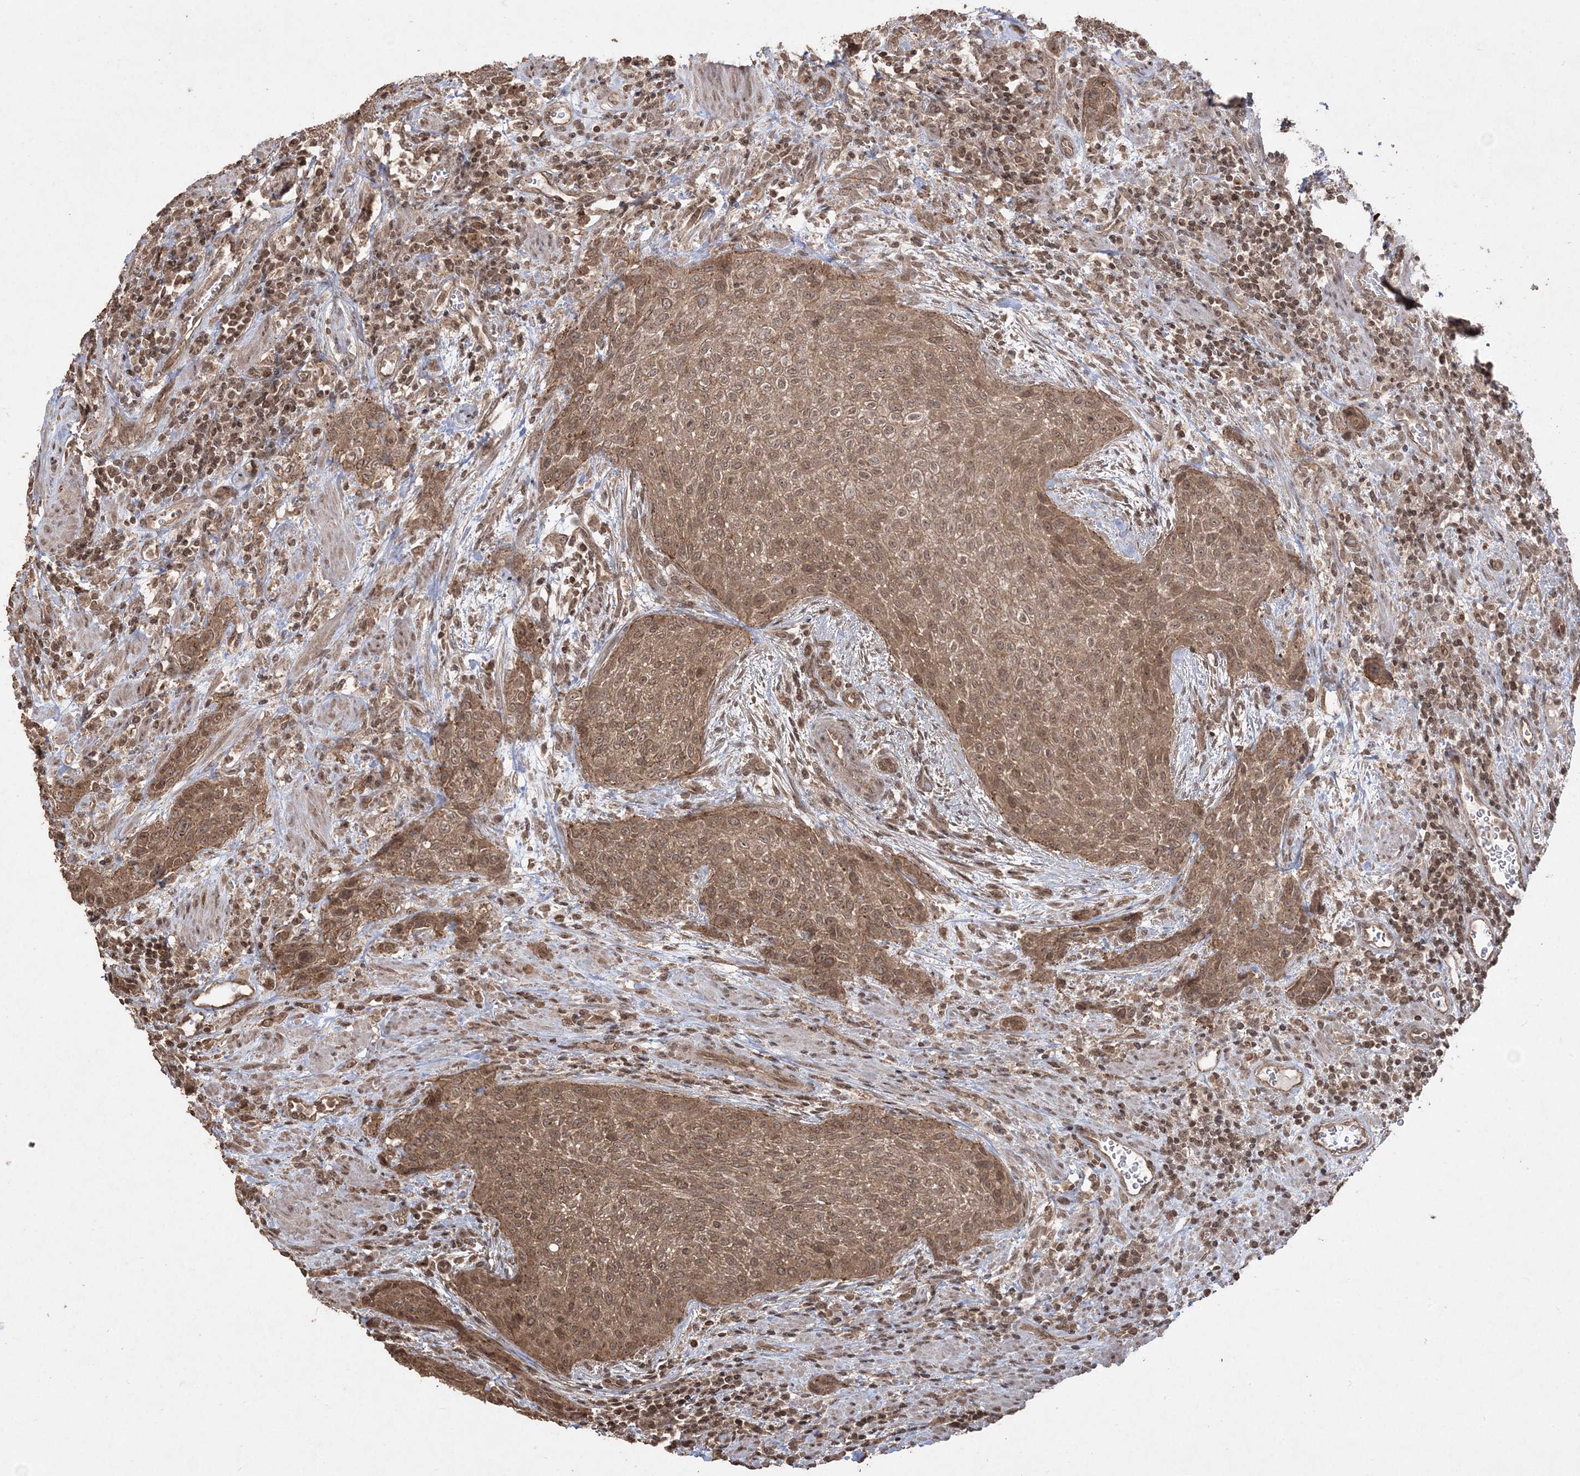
{"staining": {"intensity": "moderate", "quantity": ">75%", "location": "cytoplasmic/membranous,nuclear"}, "tissue": "urothelial cancer", "cell_type": "Tumor cells", "image_type": "cancer", "snomed": [{"axis": "morphology", "description": "Urothelial carcinoma, High grade"}, {"axis": "topography", "description": "Urinary bladder"}], "caption": "Urothelial cancer was stained to show a protein in brown. There is medium levels of moderate cytoplasmic/membranous and nuclear staining in approximately >75% of tumor cells. (Stains: DAB in brown, nuclei in blue, Microscopy: brightfield microscopy at high magnification).", "gene": "EHHADH", "patient": {"sex": "male", "age": 35}}